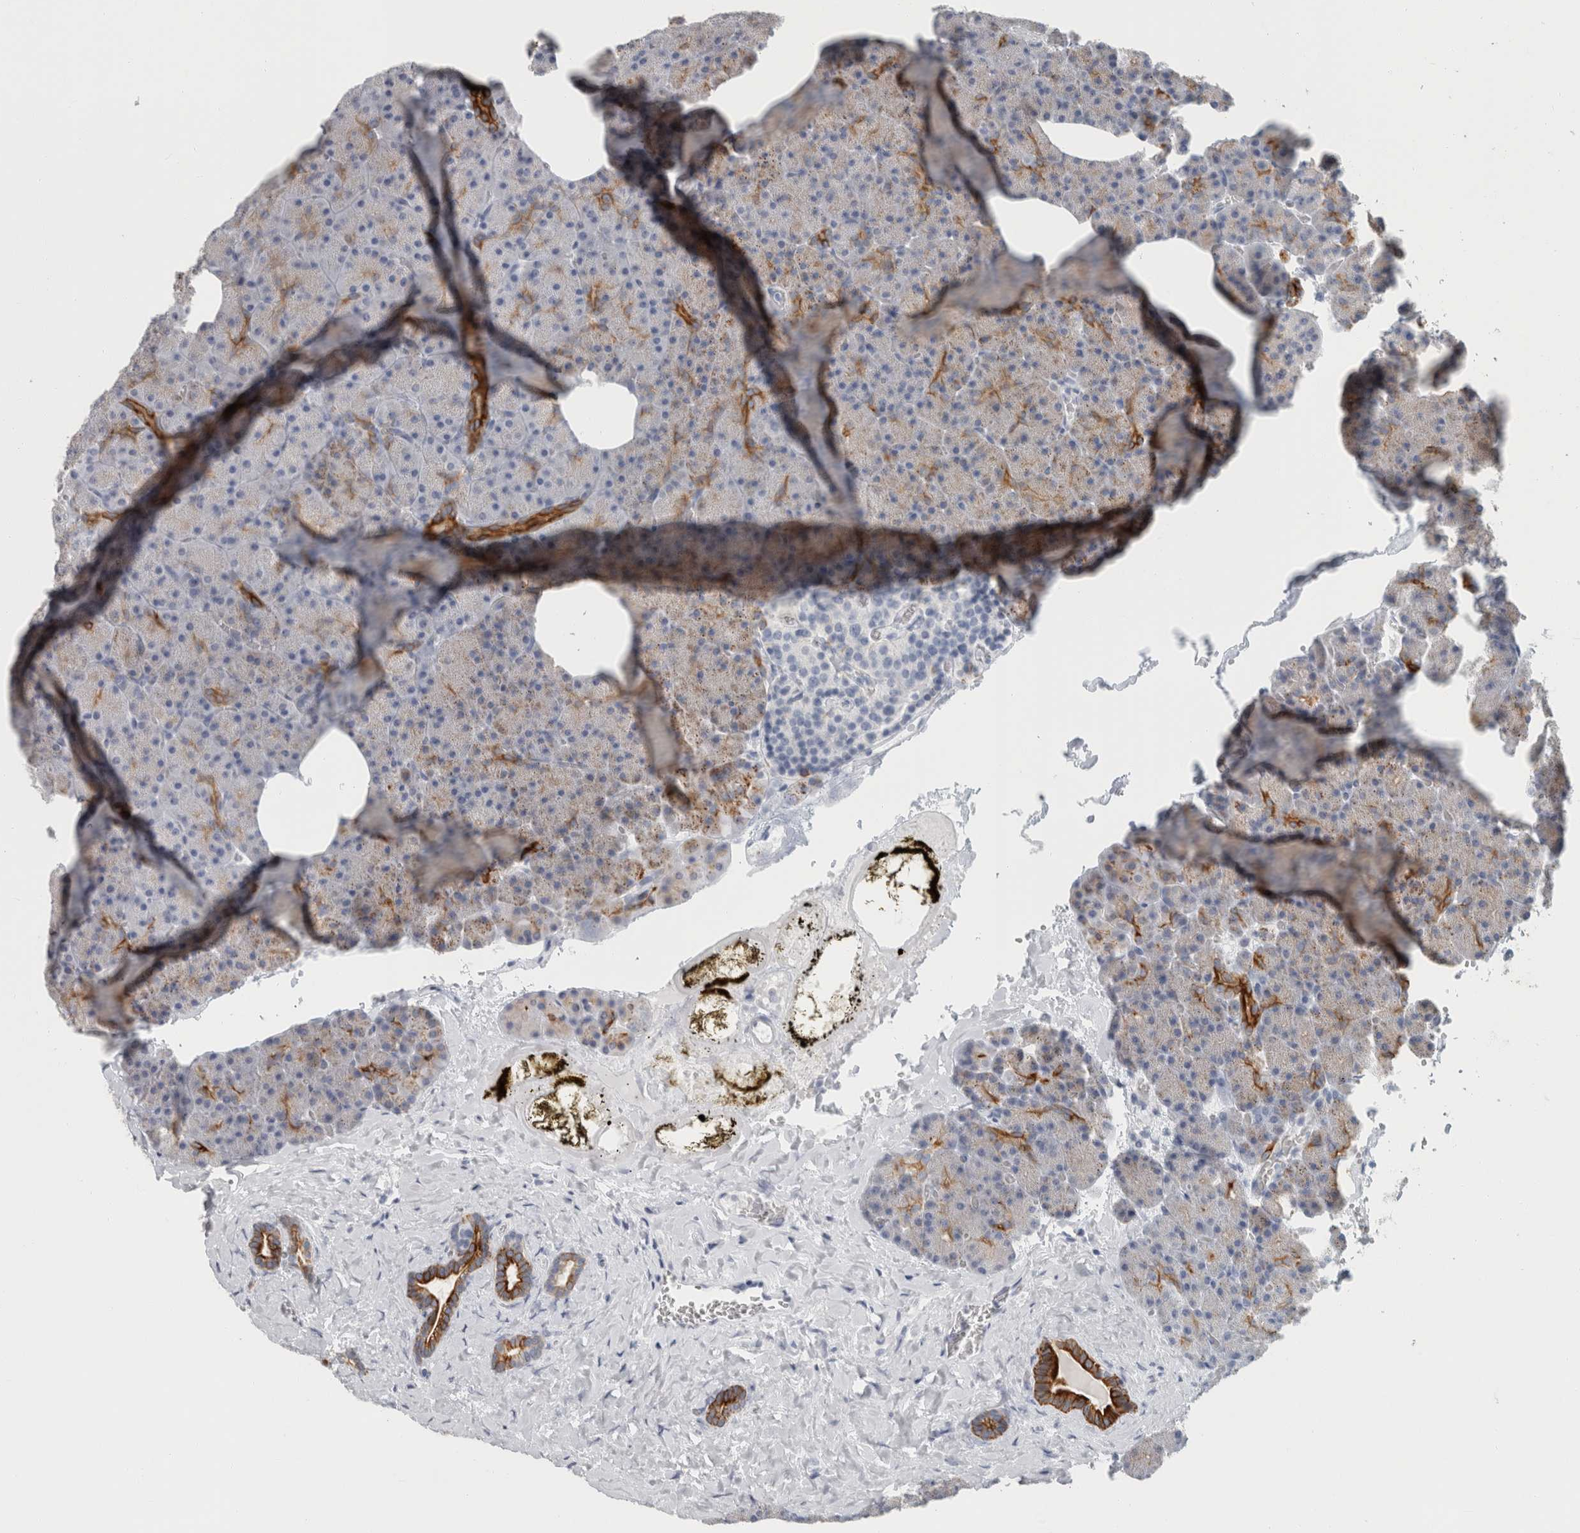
{"staining": {"intensity": "strong", "quantity": "<25%", "location": "cytoplasmic/membranous"}, "tissue": "pancreas", "cell_type": "Exocrine glandular cells", "image_type": "normal", "snomed": [{"axis": "morphology", "description": "Normal tissue, NOS"}, {"axis": "morphology", "description": "Carcinoid, malignant, NOS"}, {"axis": "topography", "description": "Pancreas"}], "caption": "Immunohistochemical staining of normal pancreas displays strong cytoplasmic/membranous protein staining in about <25% of exocrine glandular cells. Nuclei are stained in blue.", "gene": "SLC28A3", "patient": {"sex": "female", "age": 35}}